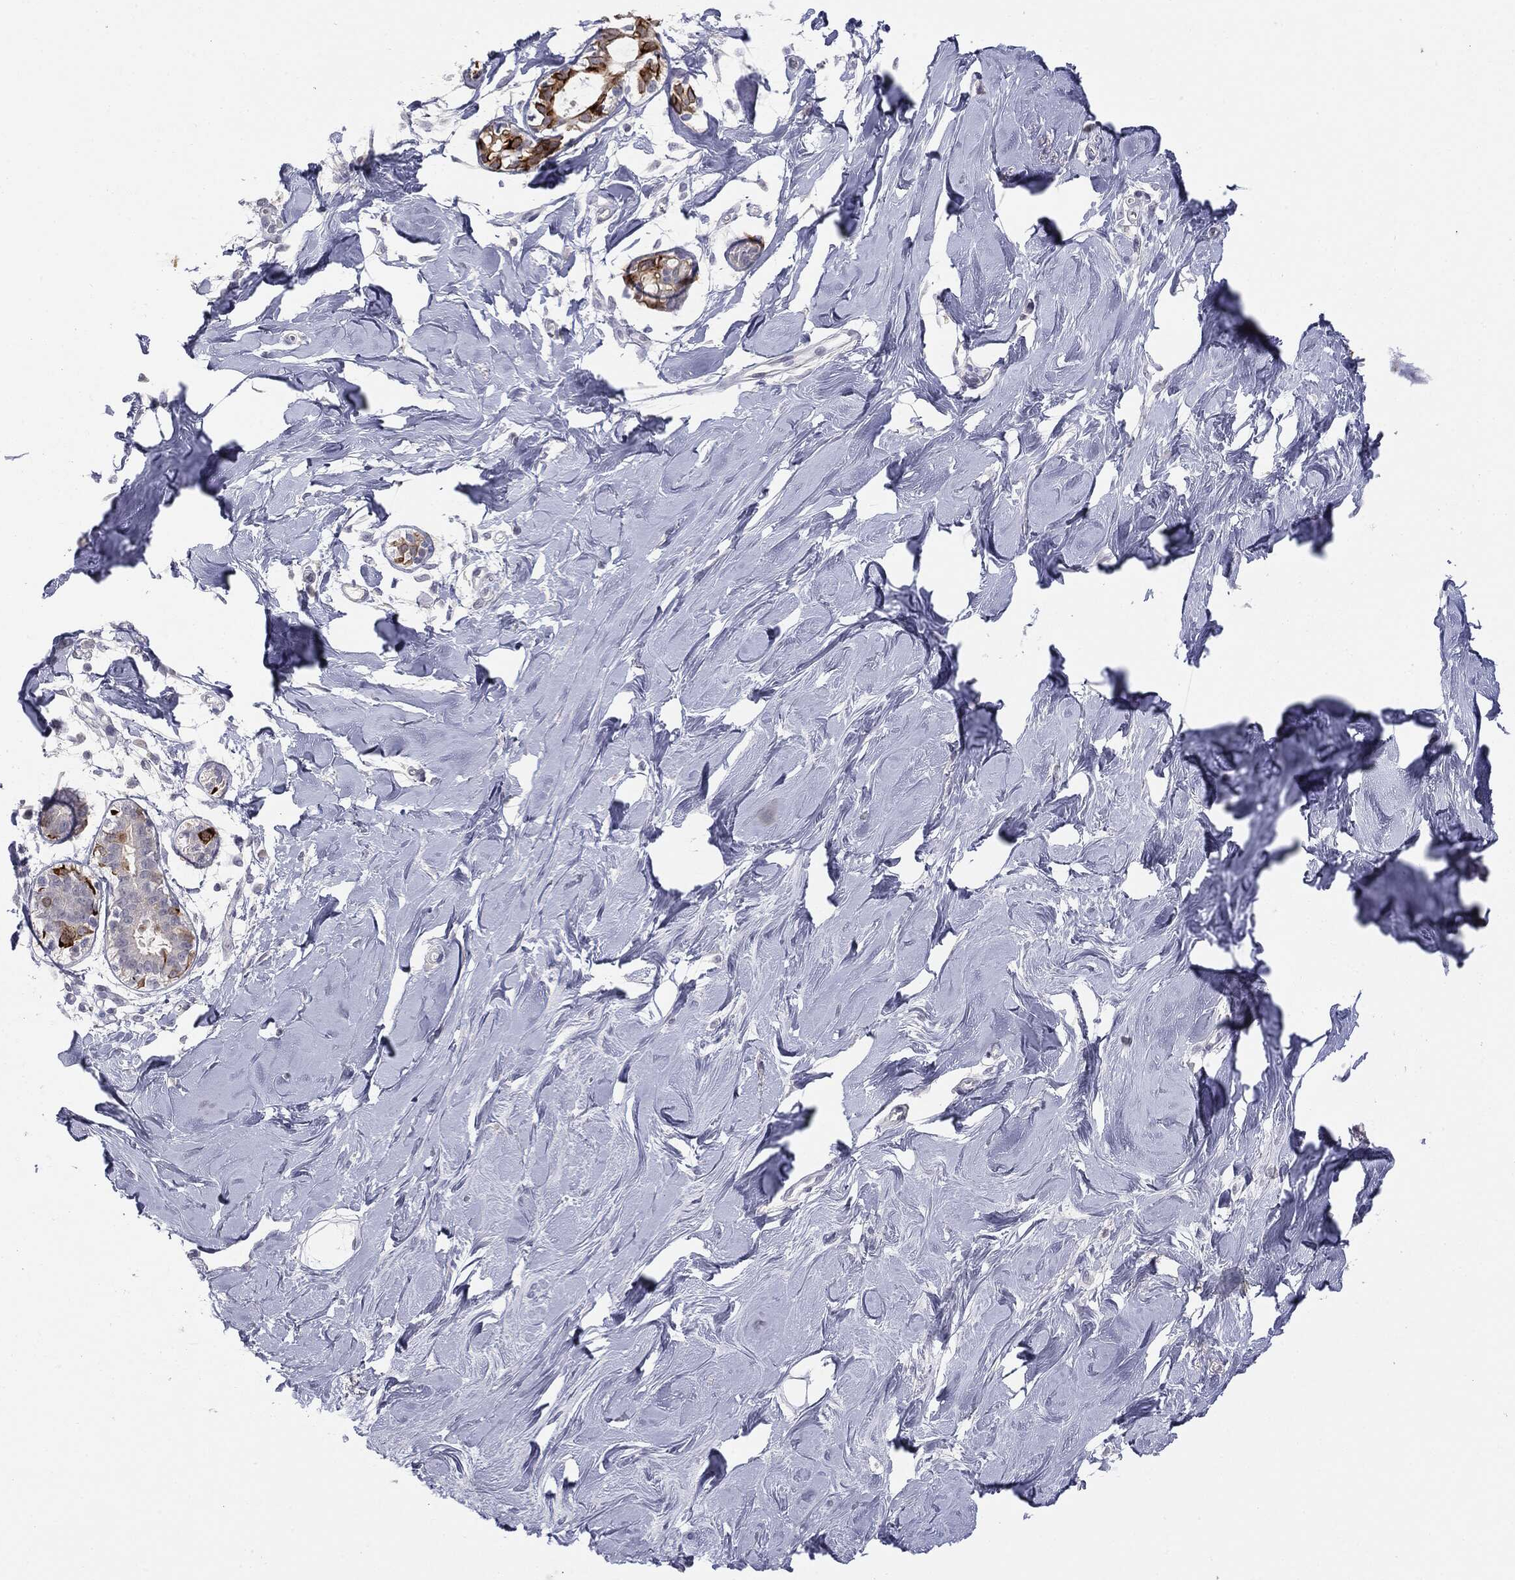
{"staining": {"intensity": "negative", "quantity": "none", "location": "none"}, "tissue": "adipose tissue", "cell_type": "Adipocytes", "image_type": "normal", "snomed": [{"axis": "morphology", "description": "Normal tissue, NOS"}, {"axis": "topography", "description": "Breast"}], "caption": "Adipose tissue was stained to show a protein in brown. There is no significant expression in adipocytes. The staining is performed using DAB (3,3'-diaminobenzidine) brown chromogen with nuclei counter-stained in using hematoxylin.", "gene": "MUC1", "patient": {"sex": "female", "age": 49}}